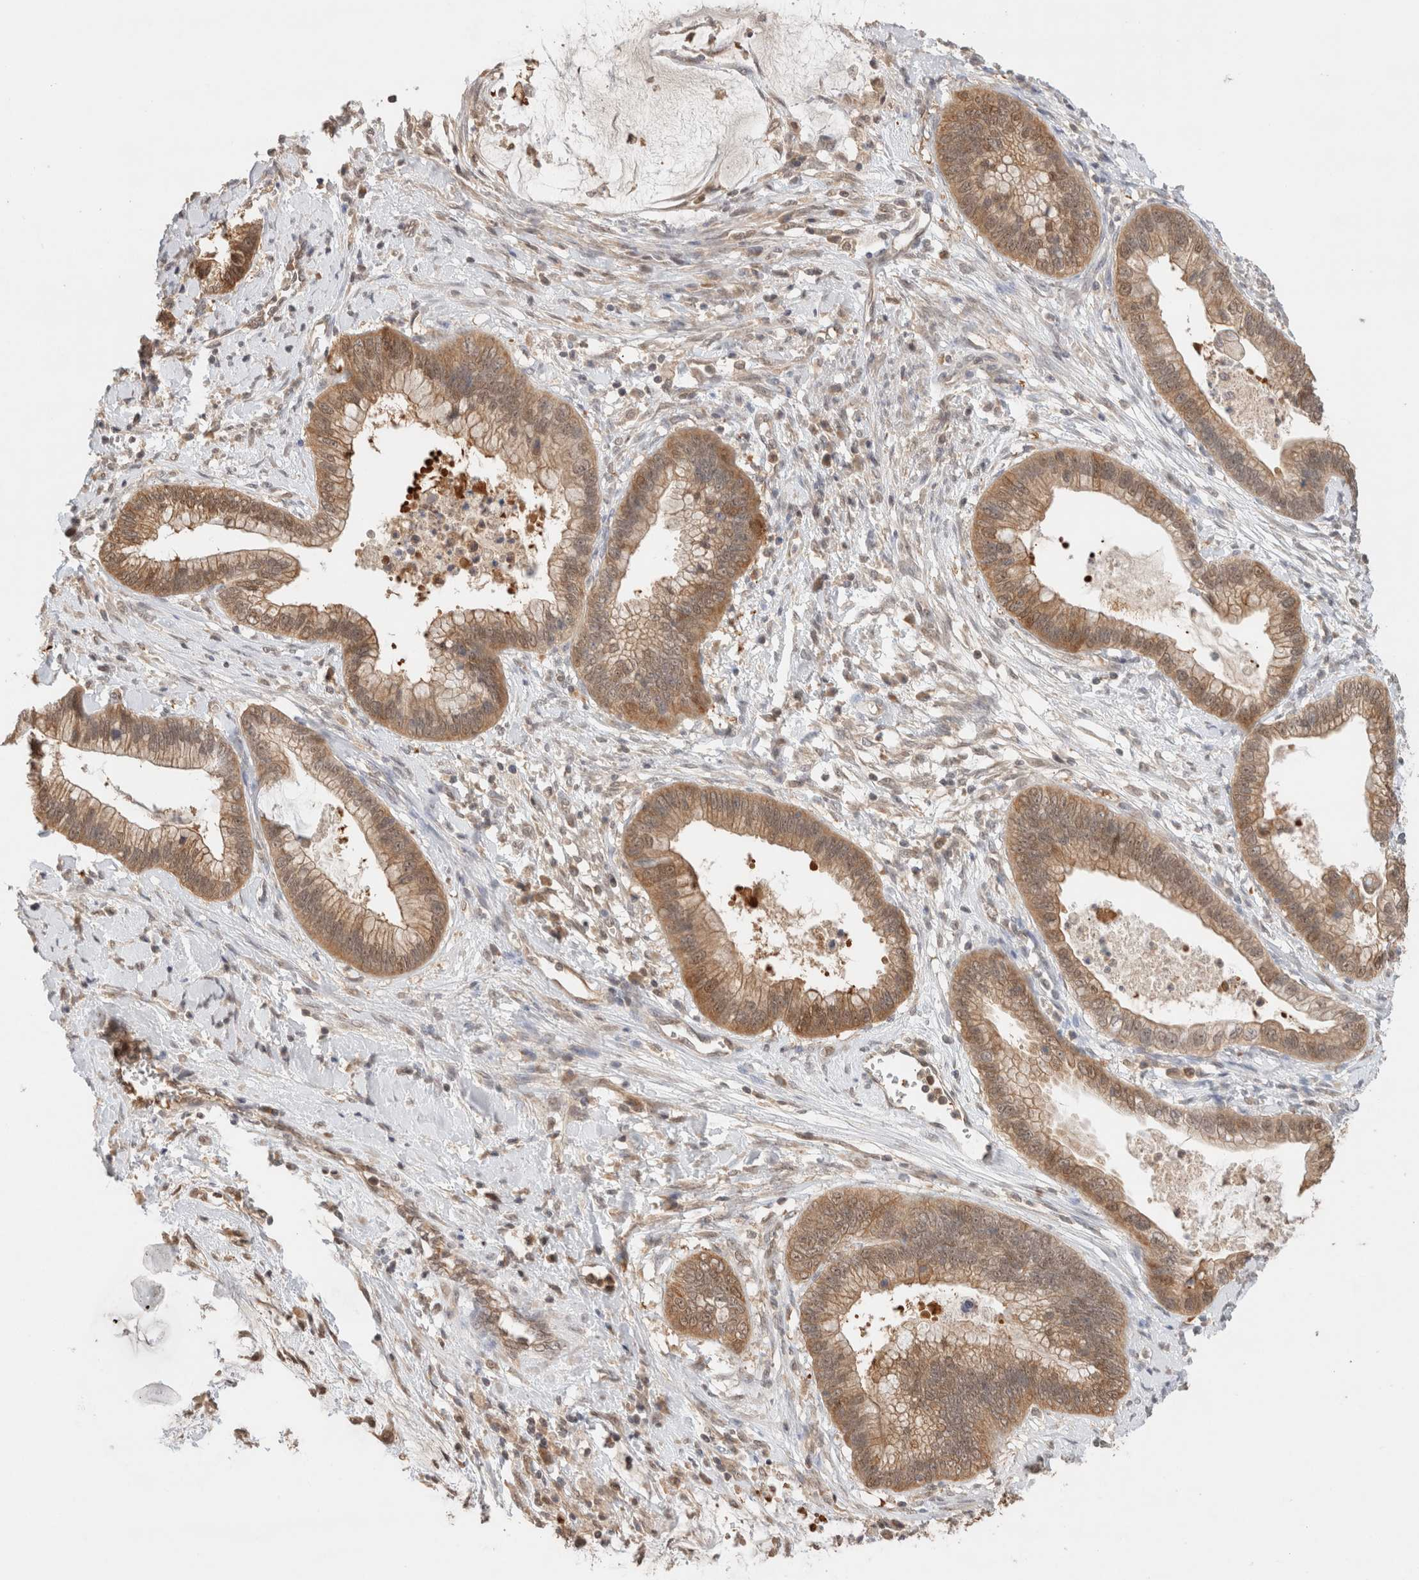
{"staining": {"intensity": "moderate", "quantity": ">75%", "location": "cytoplasmic/membranous,nuclear"}, "tissue": "cervical cancer", "cell_type": "Tumor cells", "image_type": "cancer", "snomed": [{"axis": "morphology", "description": "Adenocarcinoma, NOS"}, {"axis": "topography", "description": "Cervix"}], "caption": "Moderate cytoplasmic/membranous and nuclear expression for a protein is appreciated in approximately >75% of tumor cells of adenocarcinoma (cervical) using IHC.", "gene": "CA13", "patient": {"sex": "female", "age": 44}}